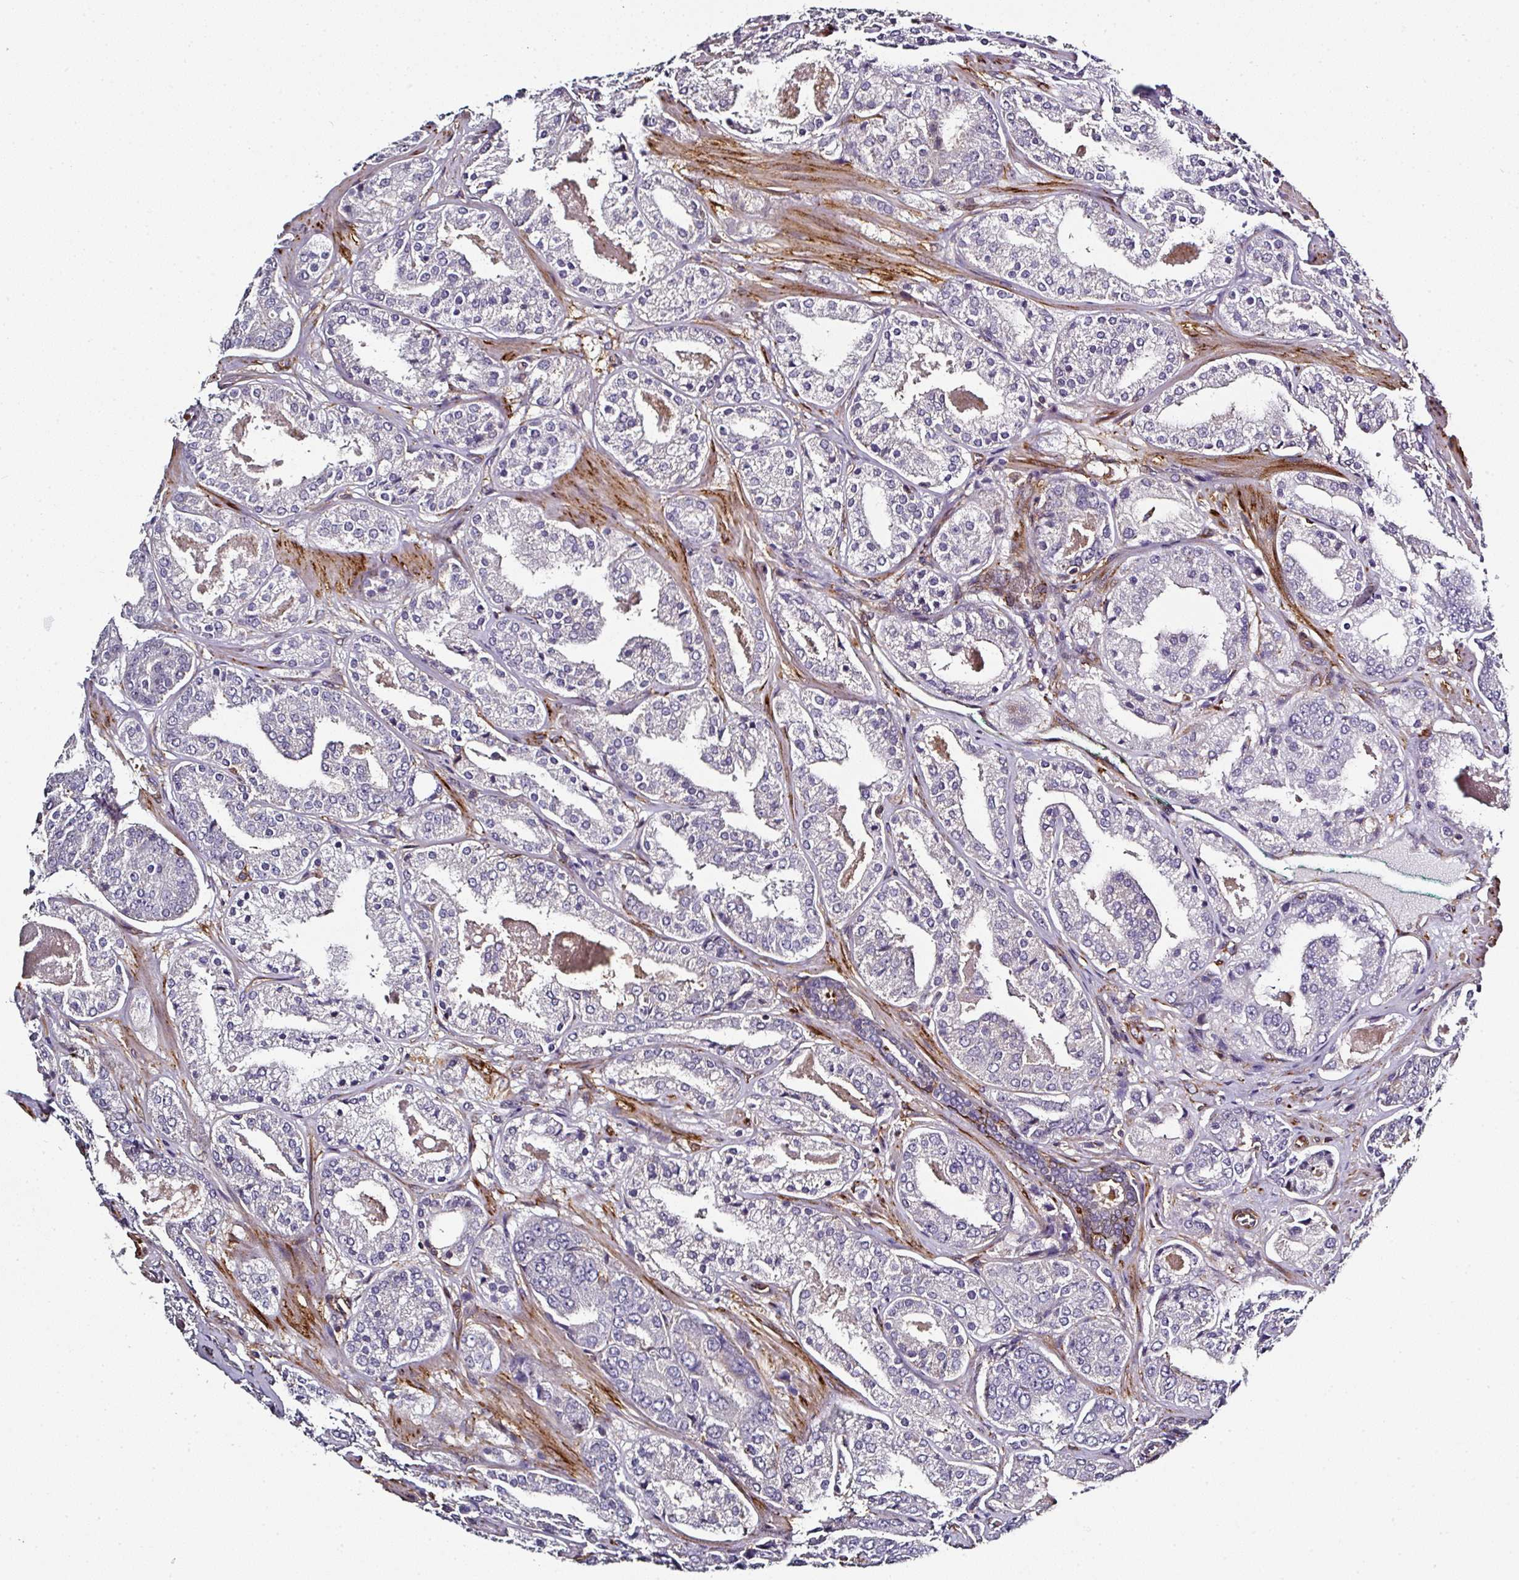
{"staining": {"intensity": "negative", "quantity": "none", "location": "none"}, "tissue": "prostate cancer", "cell_type": "Tumor cells", "image_type": "cancer", "snomed": [{"axis": "morphology", "description": "Adenocarcinoma, High grade"}, {"axis": "topography", "description": "Prostate"}], "caption": "This is an immunohistochemistry micrograph of human adenocarcinoma (high-grade) (prostate). There is no staining in tumor cells.", "gene": "BEND5", "patient": {"sex": "male", "age": 63}}